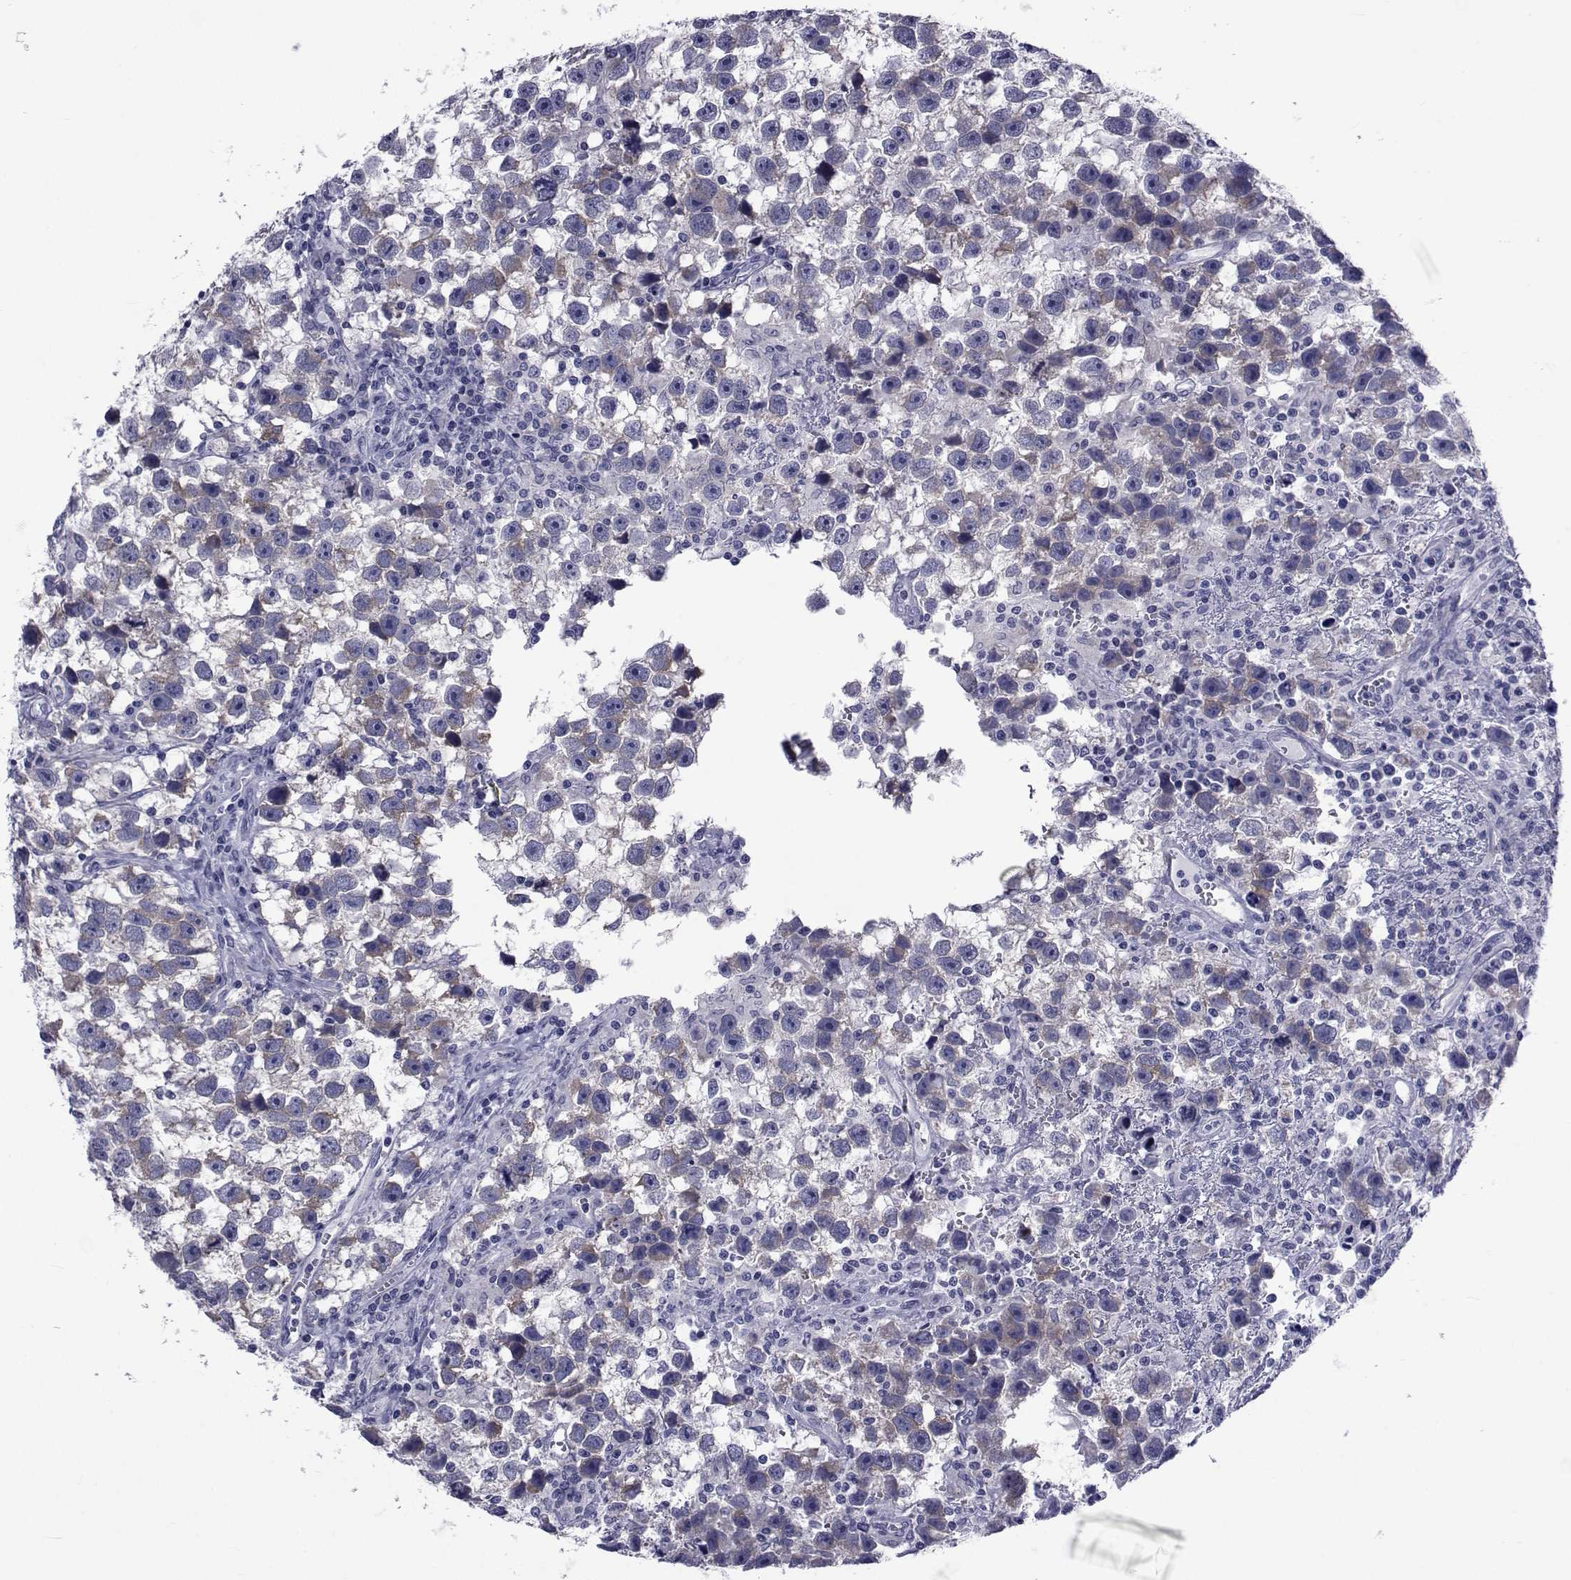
{"staining": {"intensity": "weak", "quantity": "<25%", "location": "cytoplasmic/membranous"}, "tissue": "testis cancer", "cell_type": "Tumor cells", "image_type": "cancer", "snomed": [{"axis": "morphology", "description": "Seminoma, NOS"}, {"axis": "topography", "description": "Testis"}], "caption": "Seminoma (testis) stained for a protein using IHC exhibits no staining tumor cells.", "gene": "GKAP1", "patient": {"sex": "male", "age": 43}}